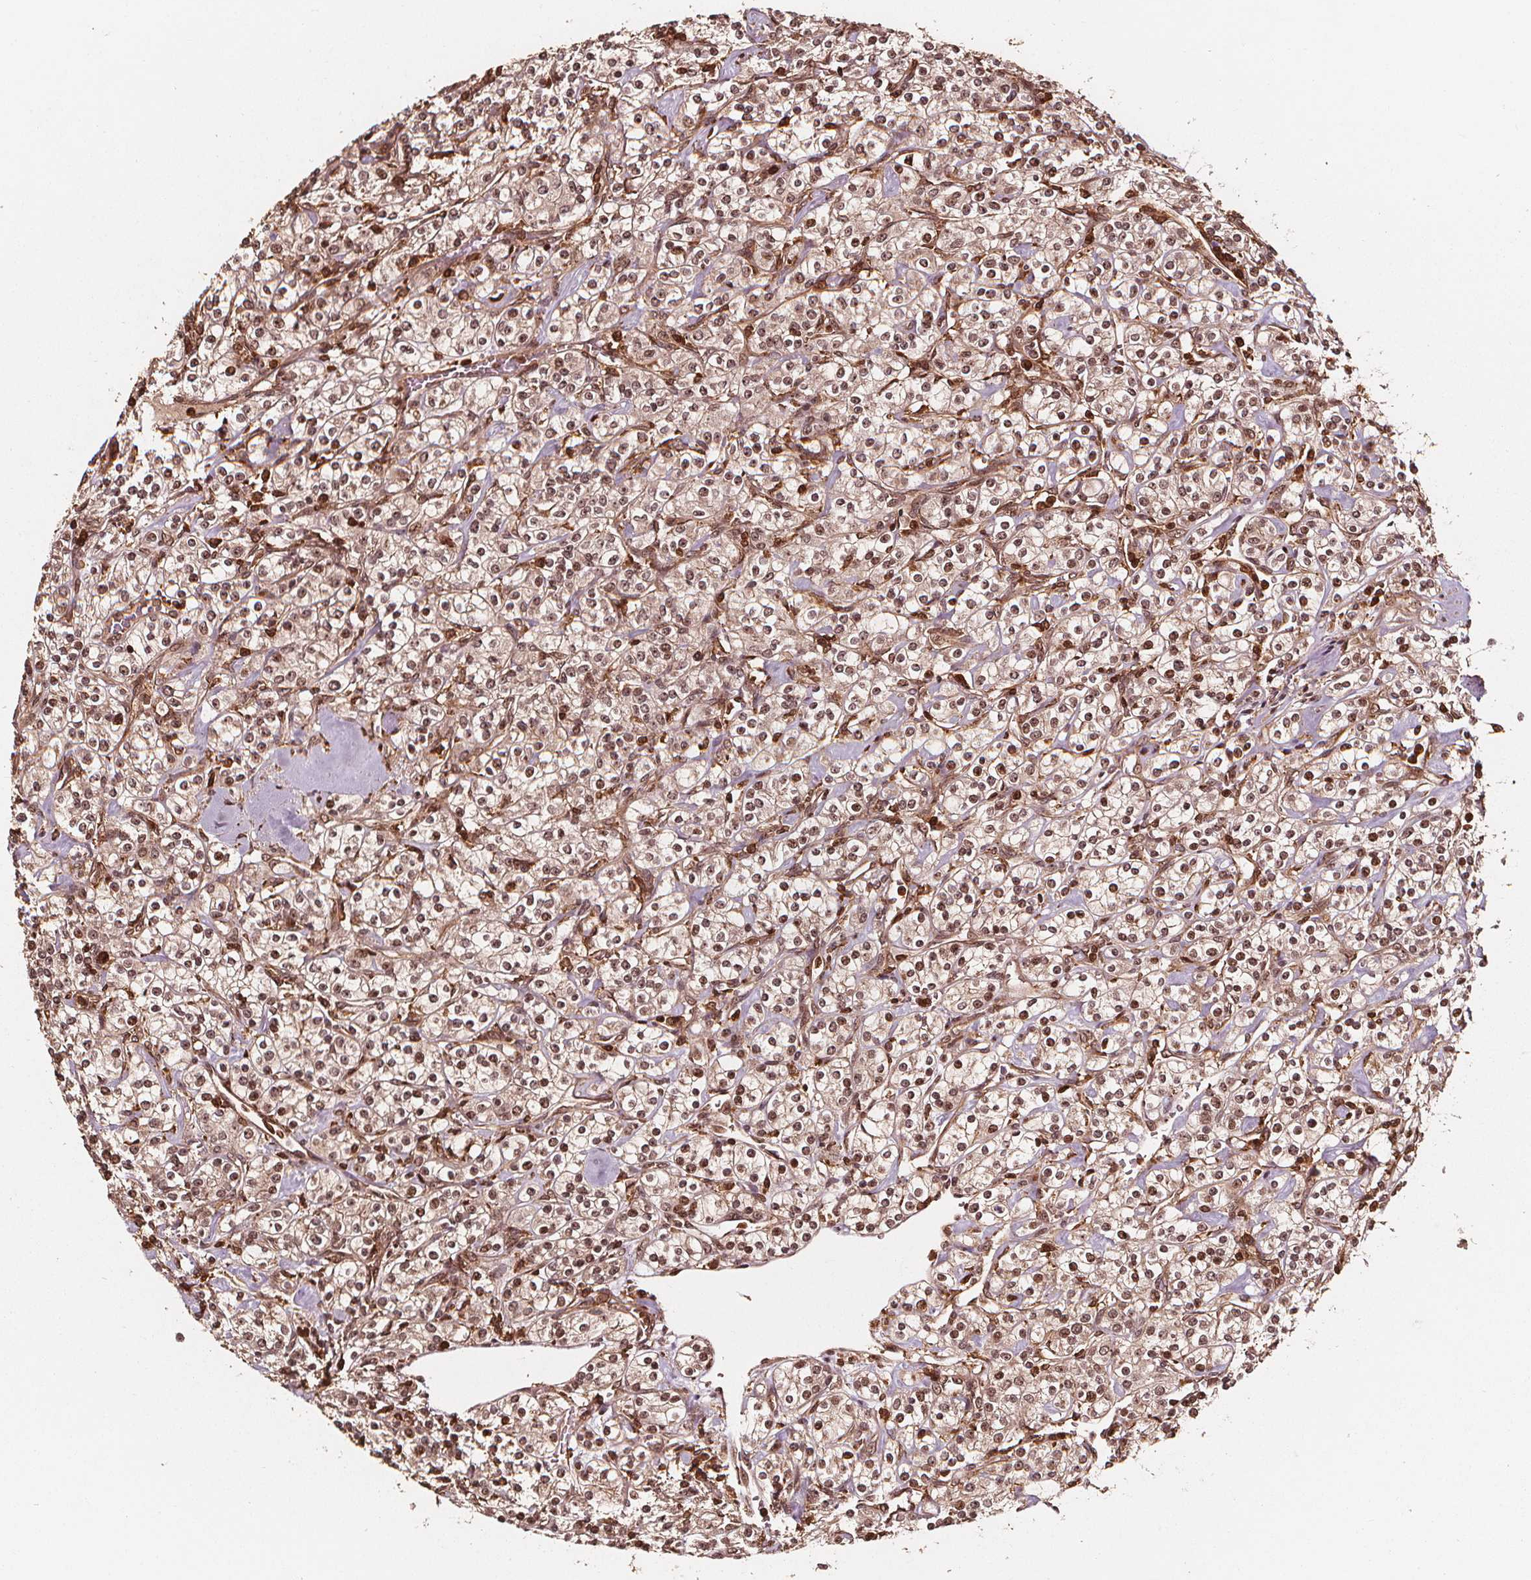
{"staining": {"intensity": "moderate", "quantity": ">75%", "location": "cytoplasmic/membranous,nuclear"}, "tissue": "renal cancer", "cell_type": "Tumor cells", "image_type": "cancer", "snomed": [{"axis": "morphology", "description": "Adenocarcinoma, NOS"}, {"axis": "topography", "description": "Kidney"}], "caption": "Immunohistochemistry (IHC) micrograph of renal adenocarcinoma stained for a protein (brown), which reveals medium levels of moderate cytoplasmic/membranous and nuclear expression in about >75% of tumor cells.", "gene": "EXOSC9", "patient": {"sex": "male", "age": 77}}